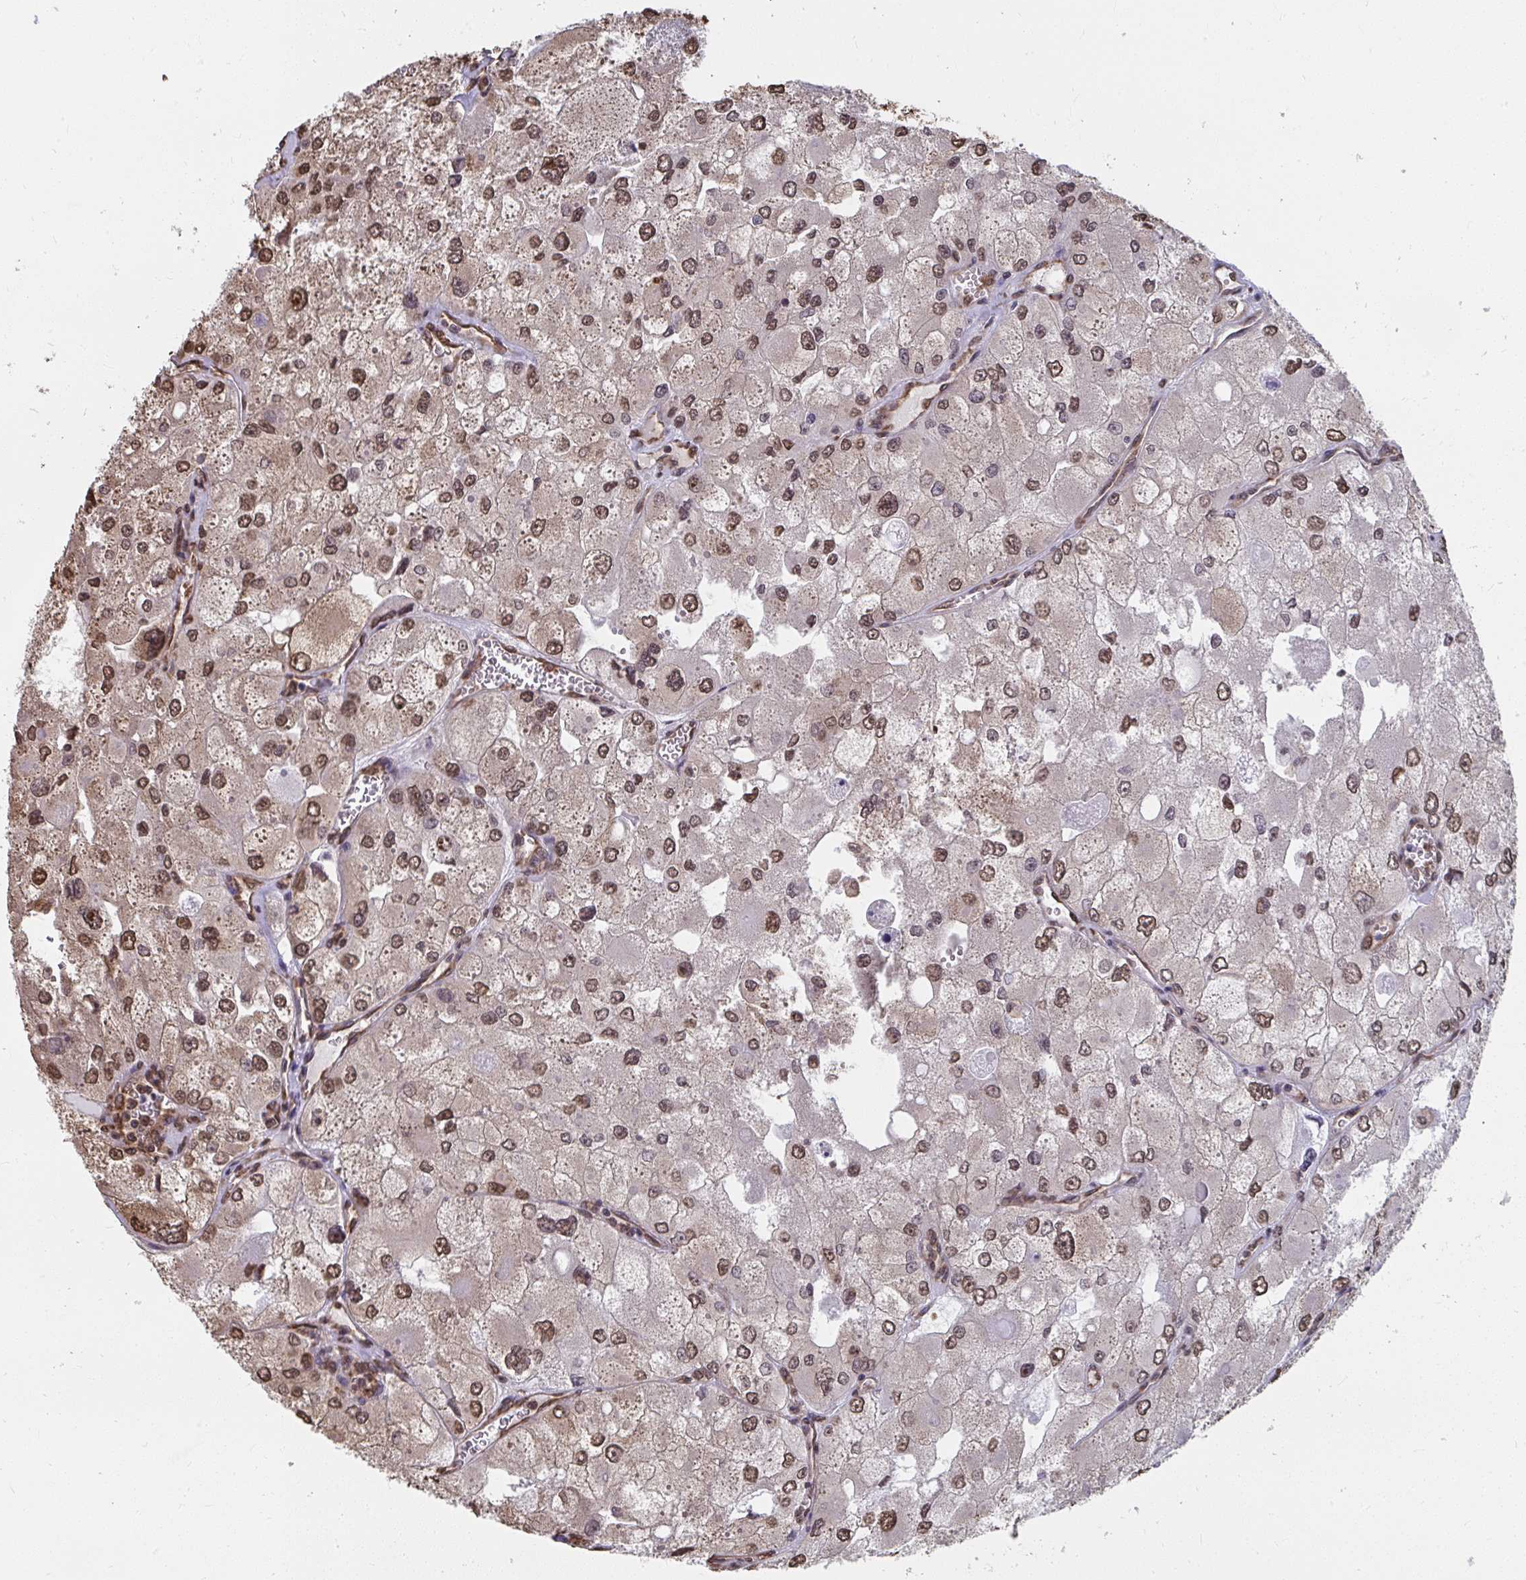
{"staining": {"intensity": "moderate", "quantity": ">75%", "location": "nuclear"}, "tissue": "renal cancer", "cell_type": "Tumor cells", "image_type": "cancer", "snomed": [{"axis": "morphology", "description": "Adenocarcinoma, NOS"}, {"axis": "topography", "description": "Kidney"}], "caption": "Renal cancer (adenocarcinoma) tissue reveals moderate nuclear staining in approximately >75% of tumor cells", "gene": "SYNCRIP", "patient": {"sex": "female", "age": 70}}